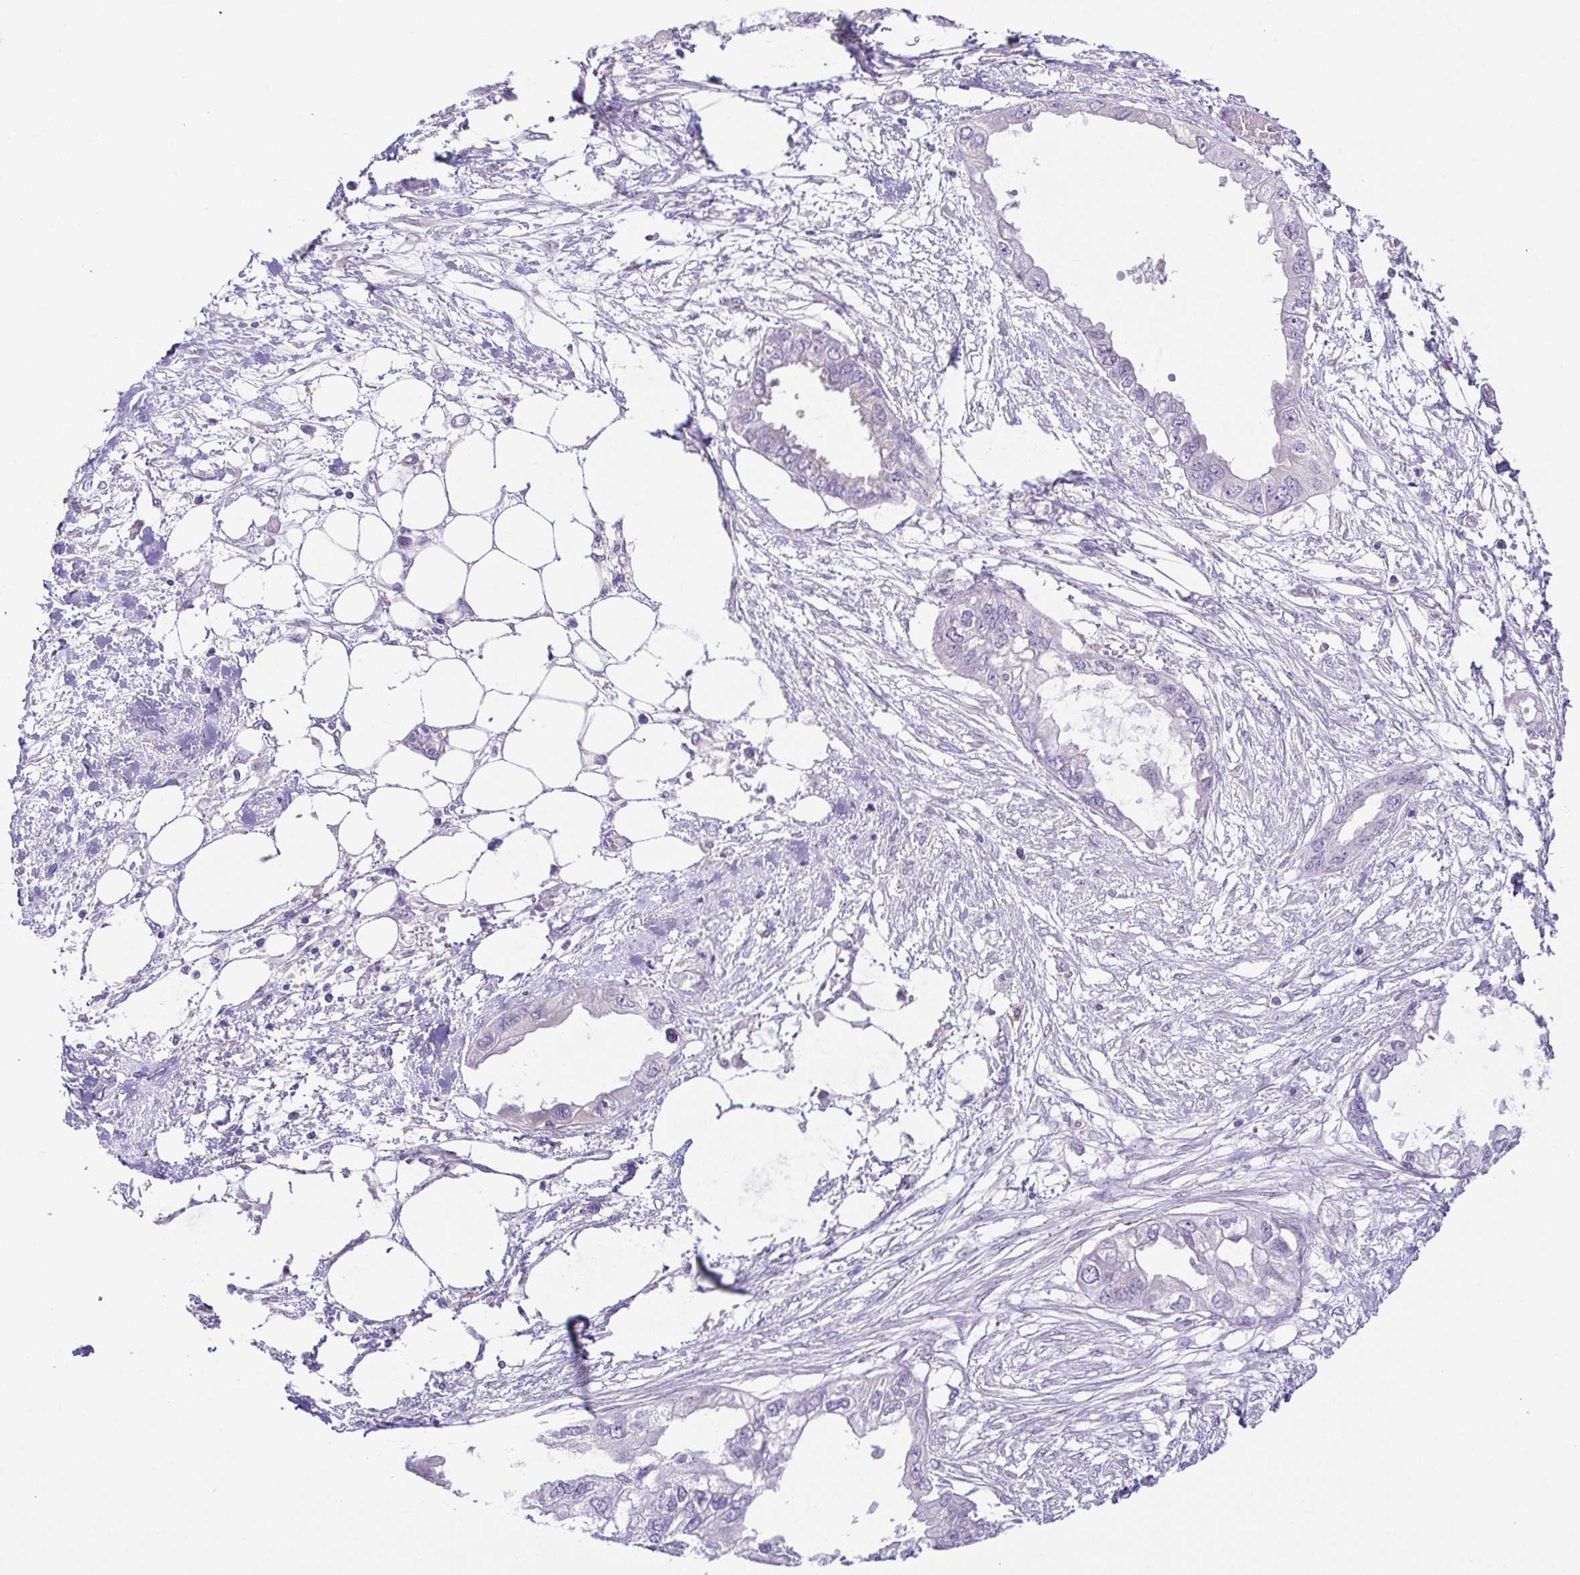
{"staining": {"intensity": "negative", "quantity": "none", "location": "none"}, "tissue": "endometrial cancer", "cell_type": "Tumor cells", "image_type": "cancer", "snomed": [{"axis": "morphology", "description": "Adenocarcinoma, NOS"}, {"axis": "morphology", "description": "Adenocarcinoma, metastatic, NOS"}, {"axis": "topography", "description": "Adipose tissue"}, {"axis": "topography", "description": "Endometrium"}], "caption": "A high-resolution photomicrograph shows immunohistochemistry (IHC) staining of endometrial cancer, which displays no significant expression in tumor cells.", "gene": "KRTDAP", "patient": {"sex": "female", "age": 67}}